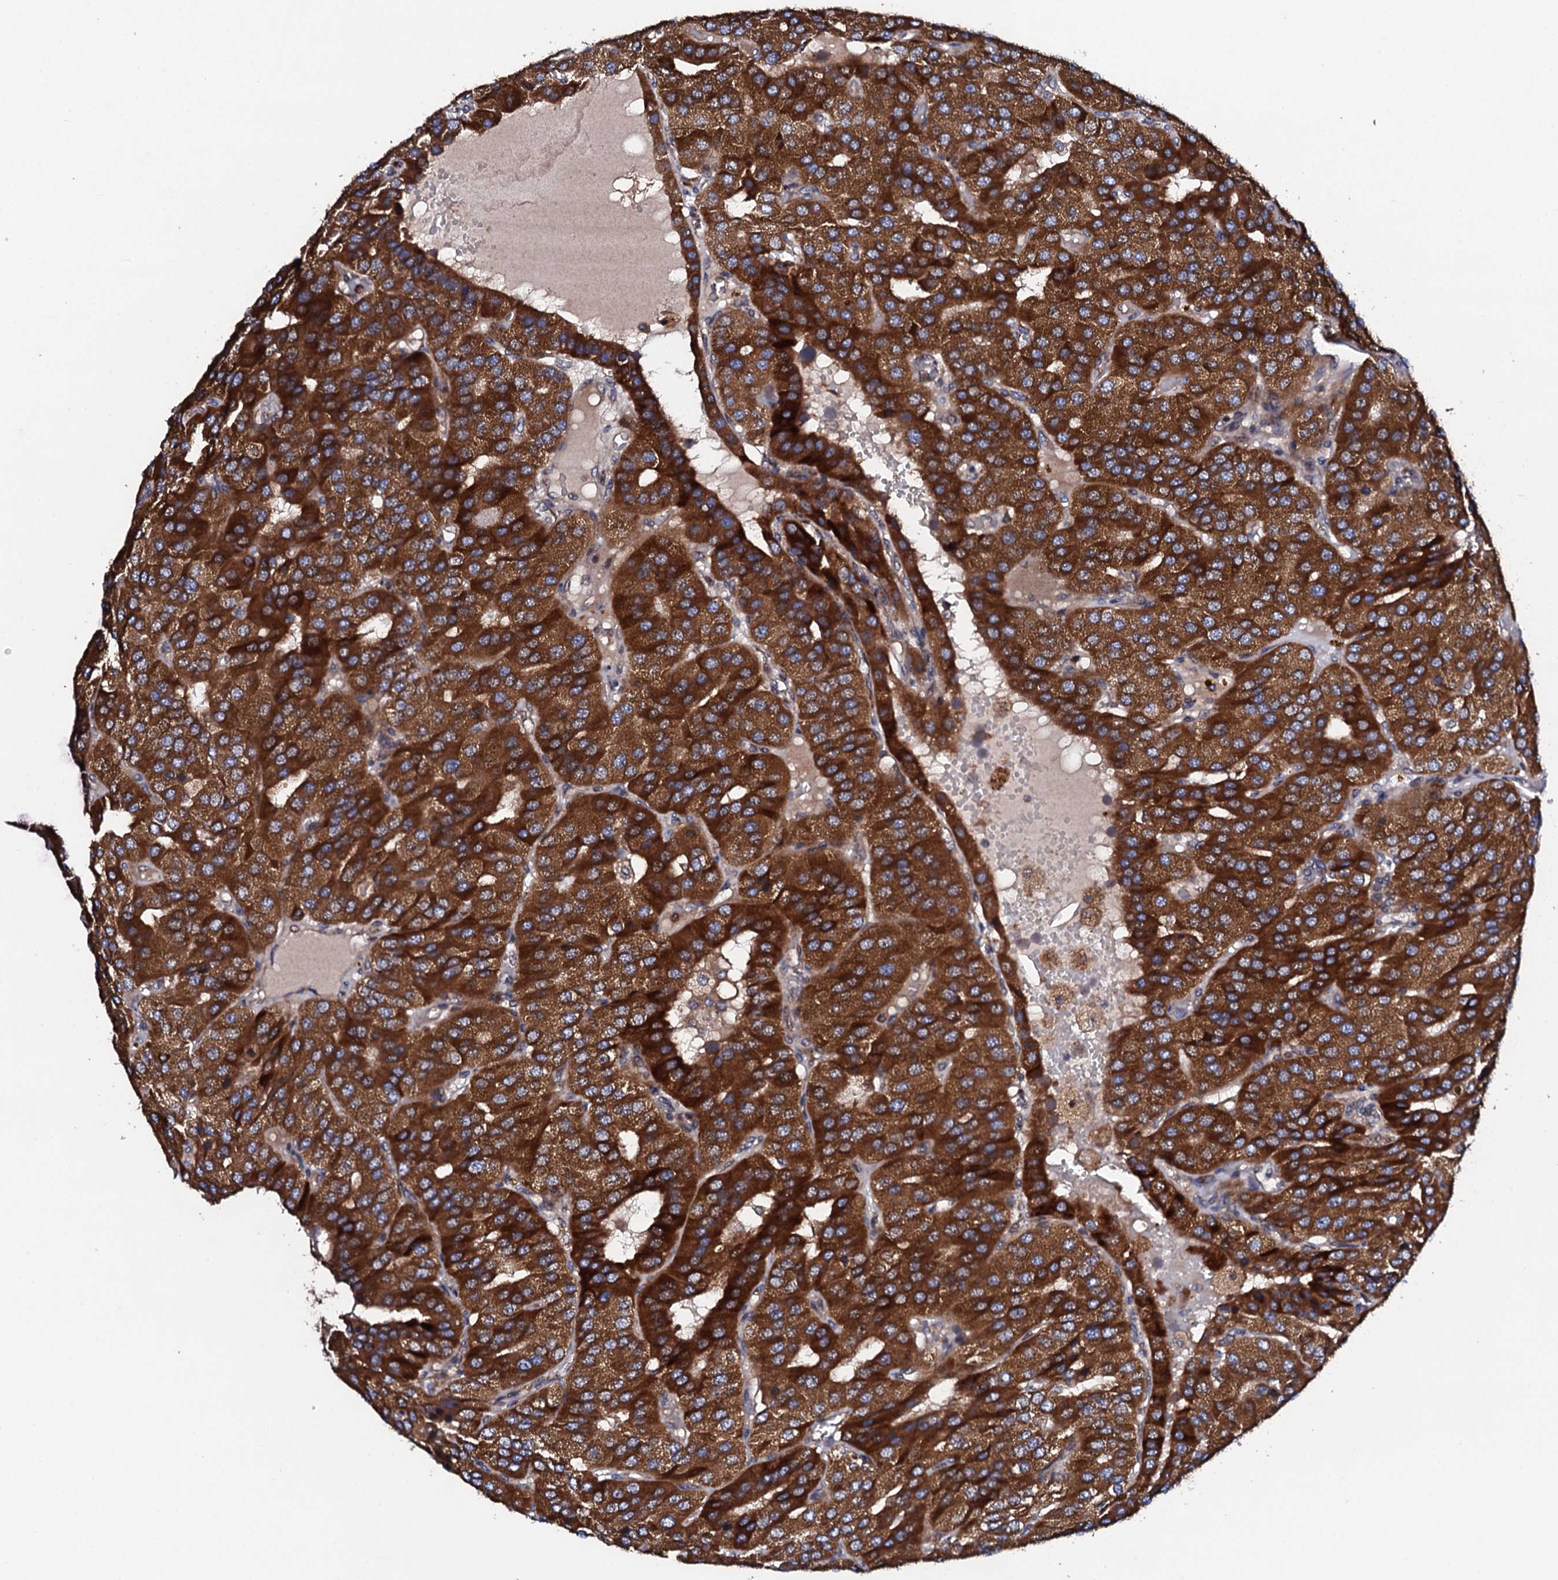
{"staining": {"intensity": "strong", "quantity": ">75%", "location": "cytoplasmic/membranous"}, "tissue": "parathyroid gland", "cell_type": "Glandular cells", "image_type": "normal", "snomed": [{"axis": "morphology", "description": "Normal tissue, NOS"}, {"axis": "morphology", "description": "Adenoma, NOS"}, {"axis": "topography", "description": "Parathyroid gland"}], "caption": "Immunohistochemical staining of benign human parathyroid gland displays high levels of strong cytoplasmic/membranous positivity in approximately >75% of glandular cells. (brown staining indicates protein expression, while blue staining denotes nuclei).", "gene": "LIPT2", "patient": {"sex": "female", "age": 86}}